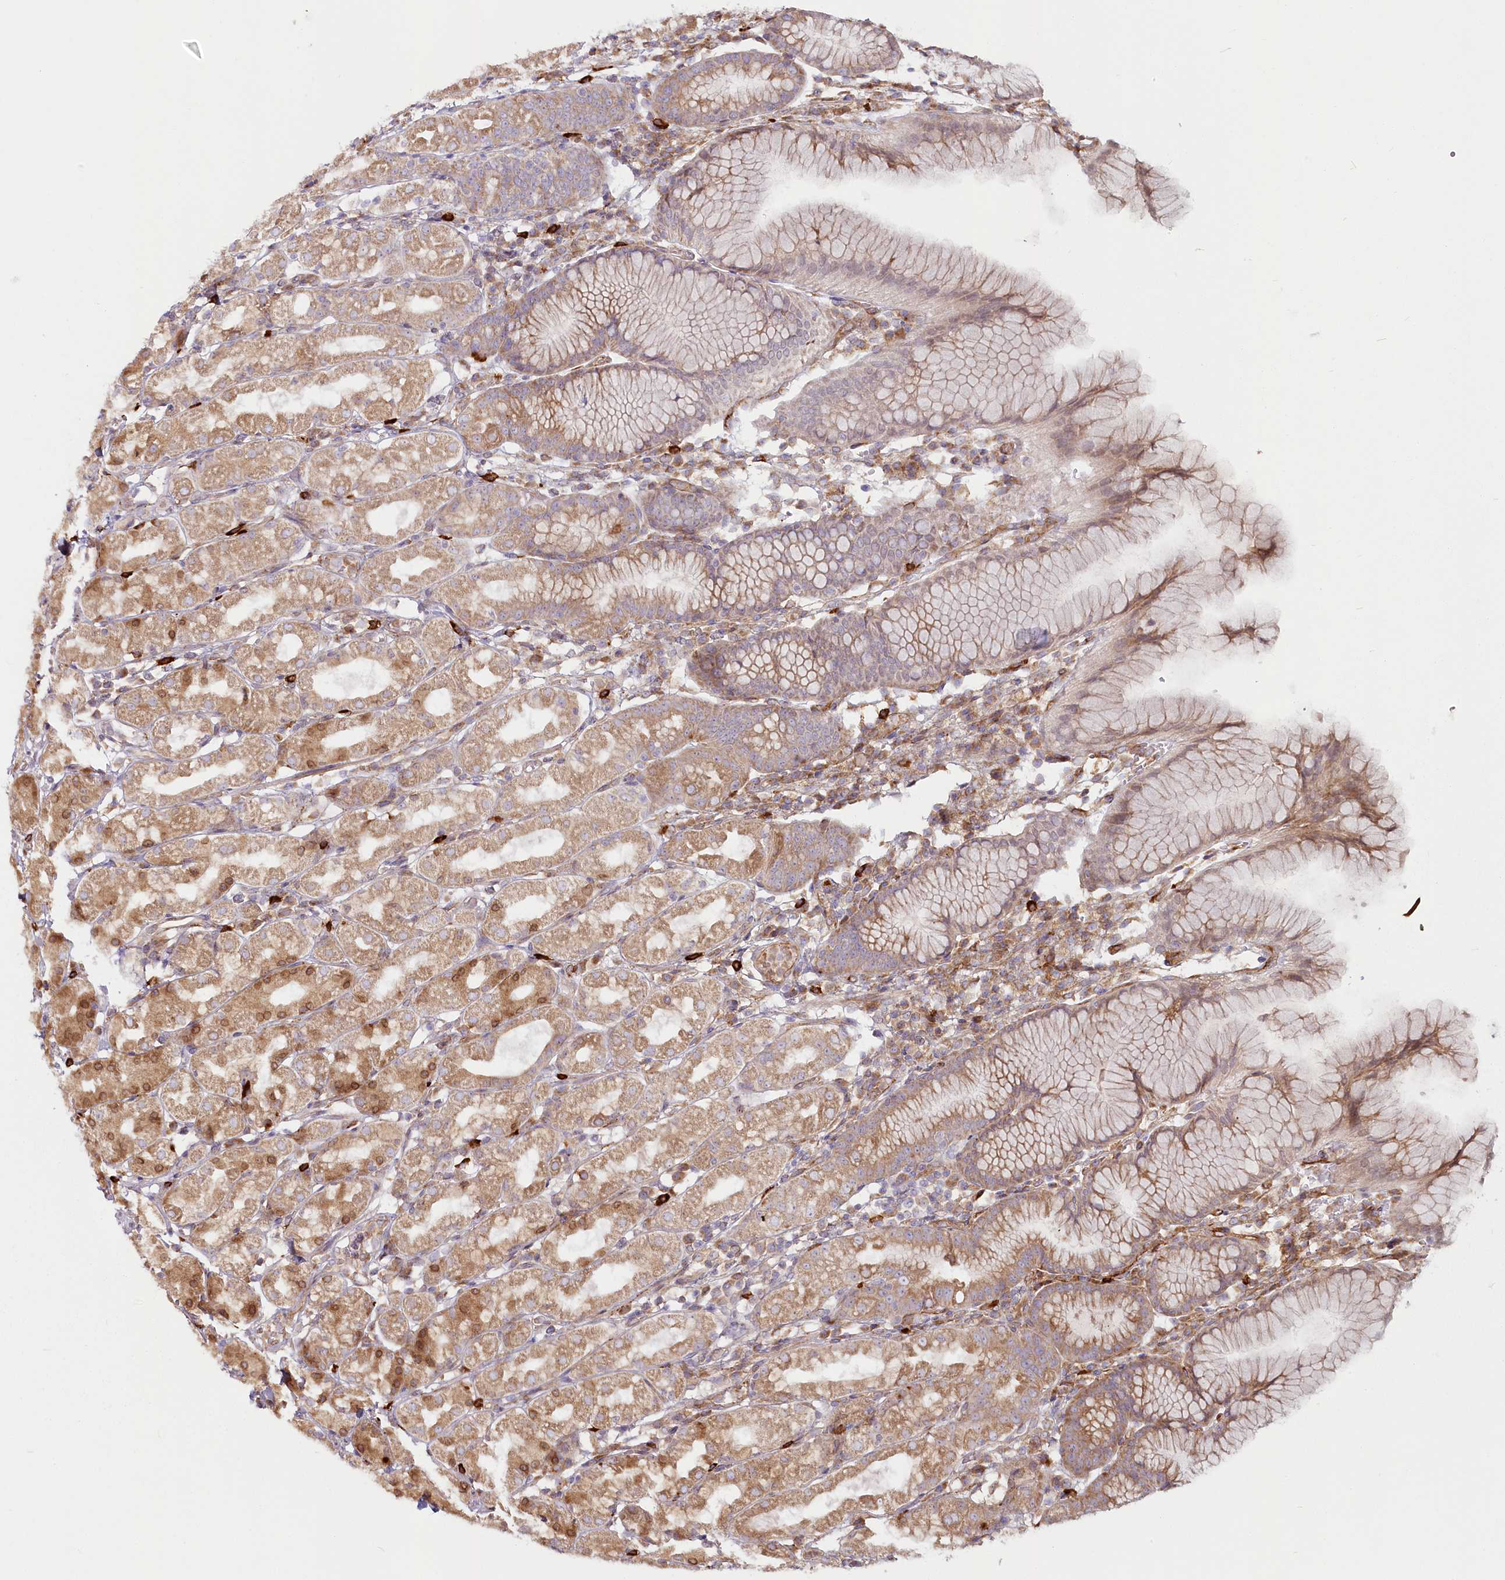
{"staining": {"intensity": "moderate", "quantity": ">75%", "location": "cytoplasmic/membranous"}, "tissue": "stomach", "cell_type": "Glandular cells", "image_type": "normal", "snomed": [{"axis": "morphology", "description": "Normal tissue, NOS"}, {"axis": "topography", "description": "Stomach, lower"}], "caption": "IHC photomicrograph of normal stomach stained for a protein (brown), which reveals medium levels of moderate cytoplasmic/membranous positivity in about >75% of glandular cells.", "gene": "HARS2", "patient": {"sex": "female", "age": 56}}